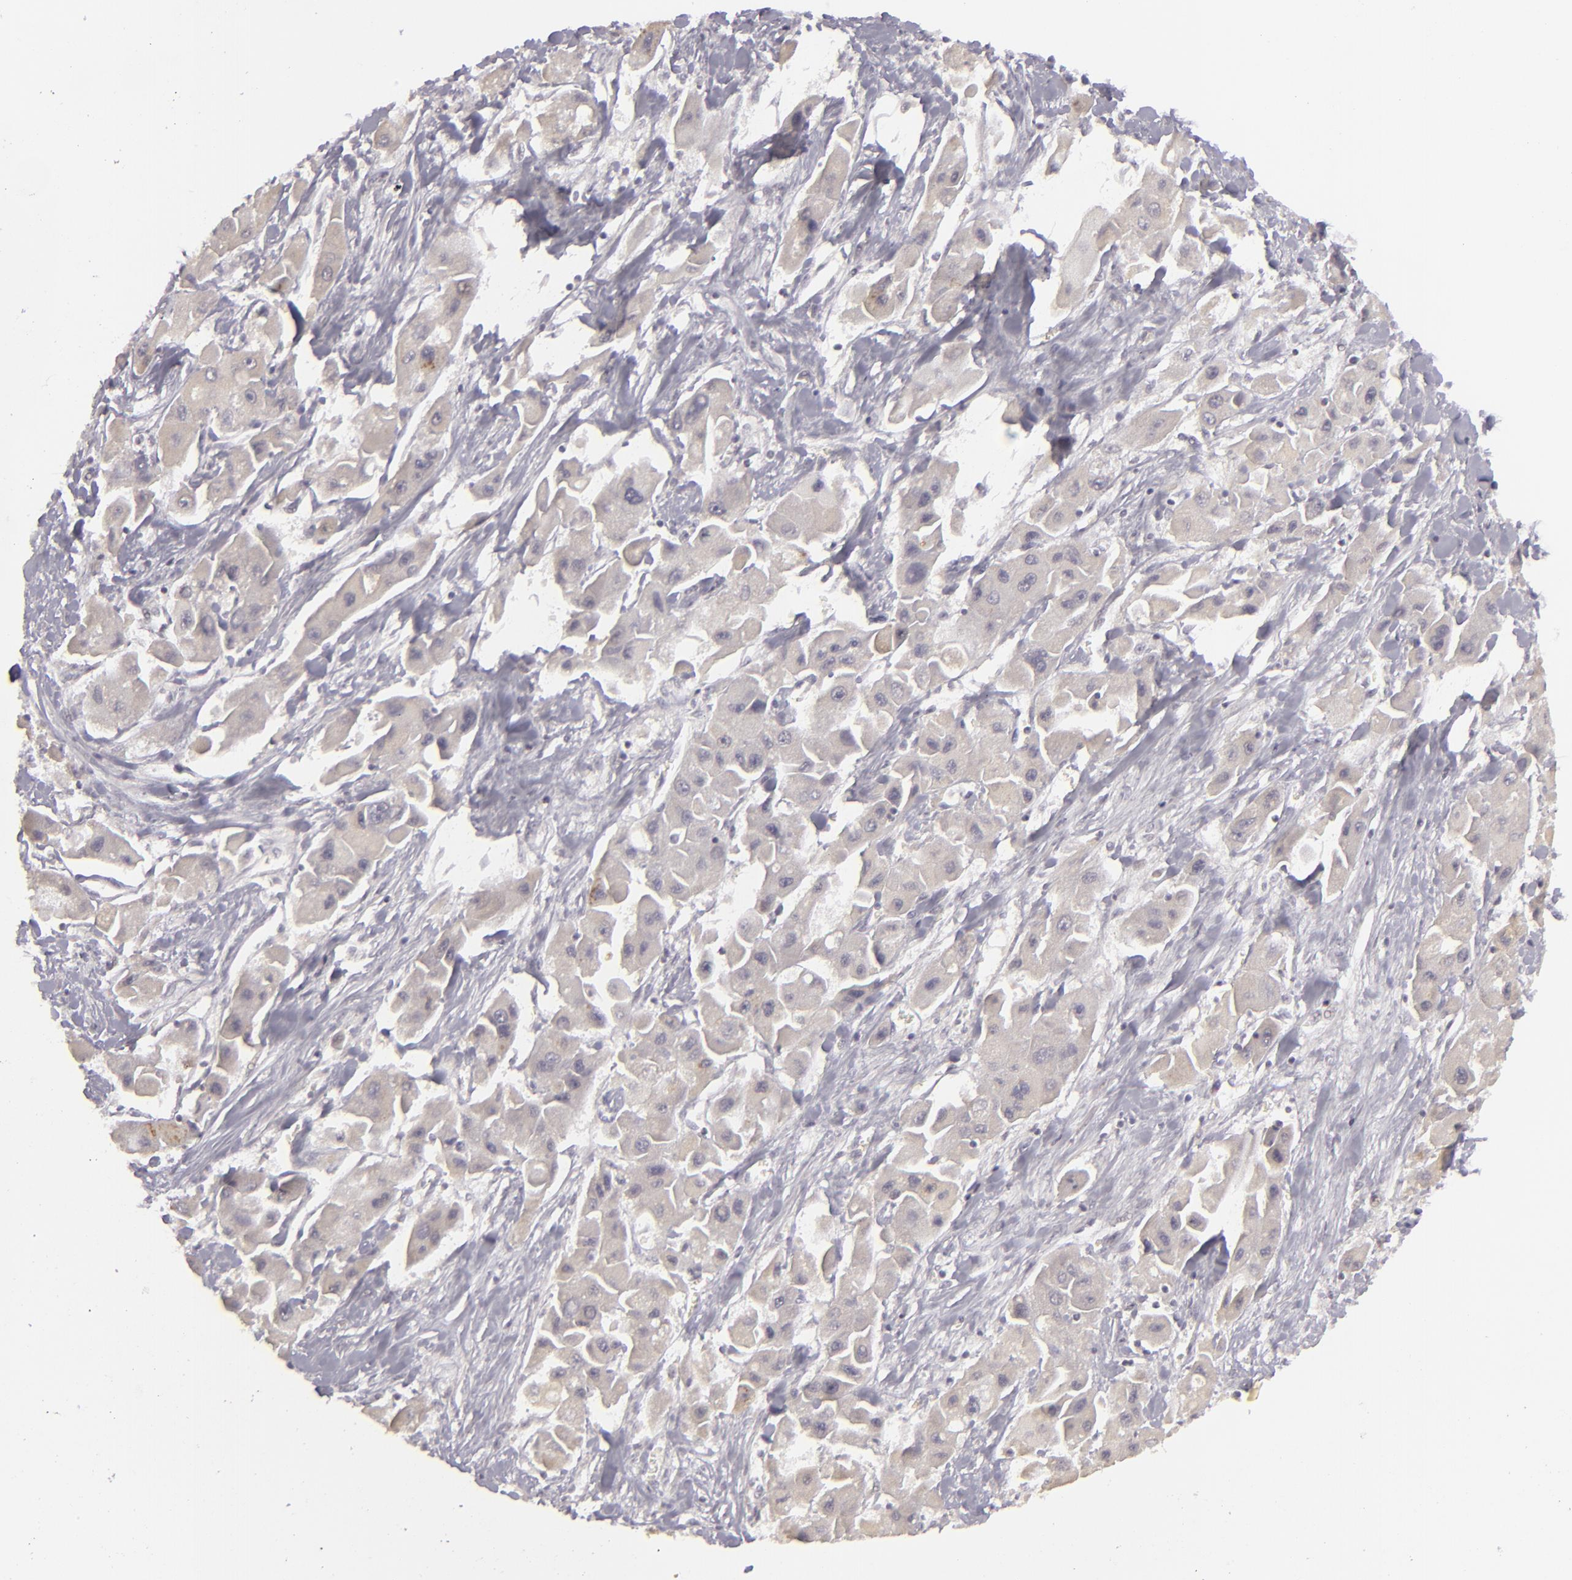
{"staining": {"intensity": "weak", "quantity": "<25%", "location": "cytoplasmic/membranous"}, "tissue": "liver cancer", "cell_type": "Tumor cells", "image_type": "cancer", "snomed": [{"axis": "morphology", "description": "Carcinoma, Hepatocellular, NOS"}, {"axis": "topography", "description": "Liver"}], "caption": "This is an immunohistochemistry micrograph of hepatocellular carcinoma (liver). There is no staining in tumor cells.", "gene": "SIX1", "patient": {"sex": "male", "age": 24}}